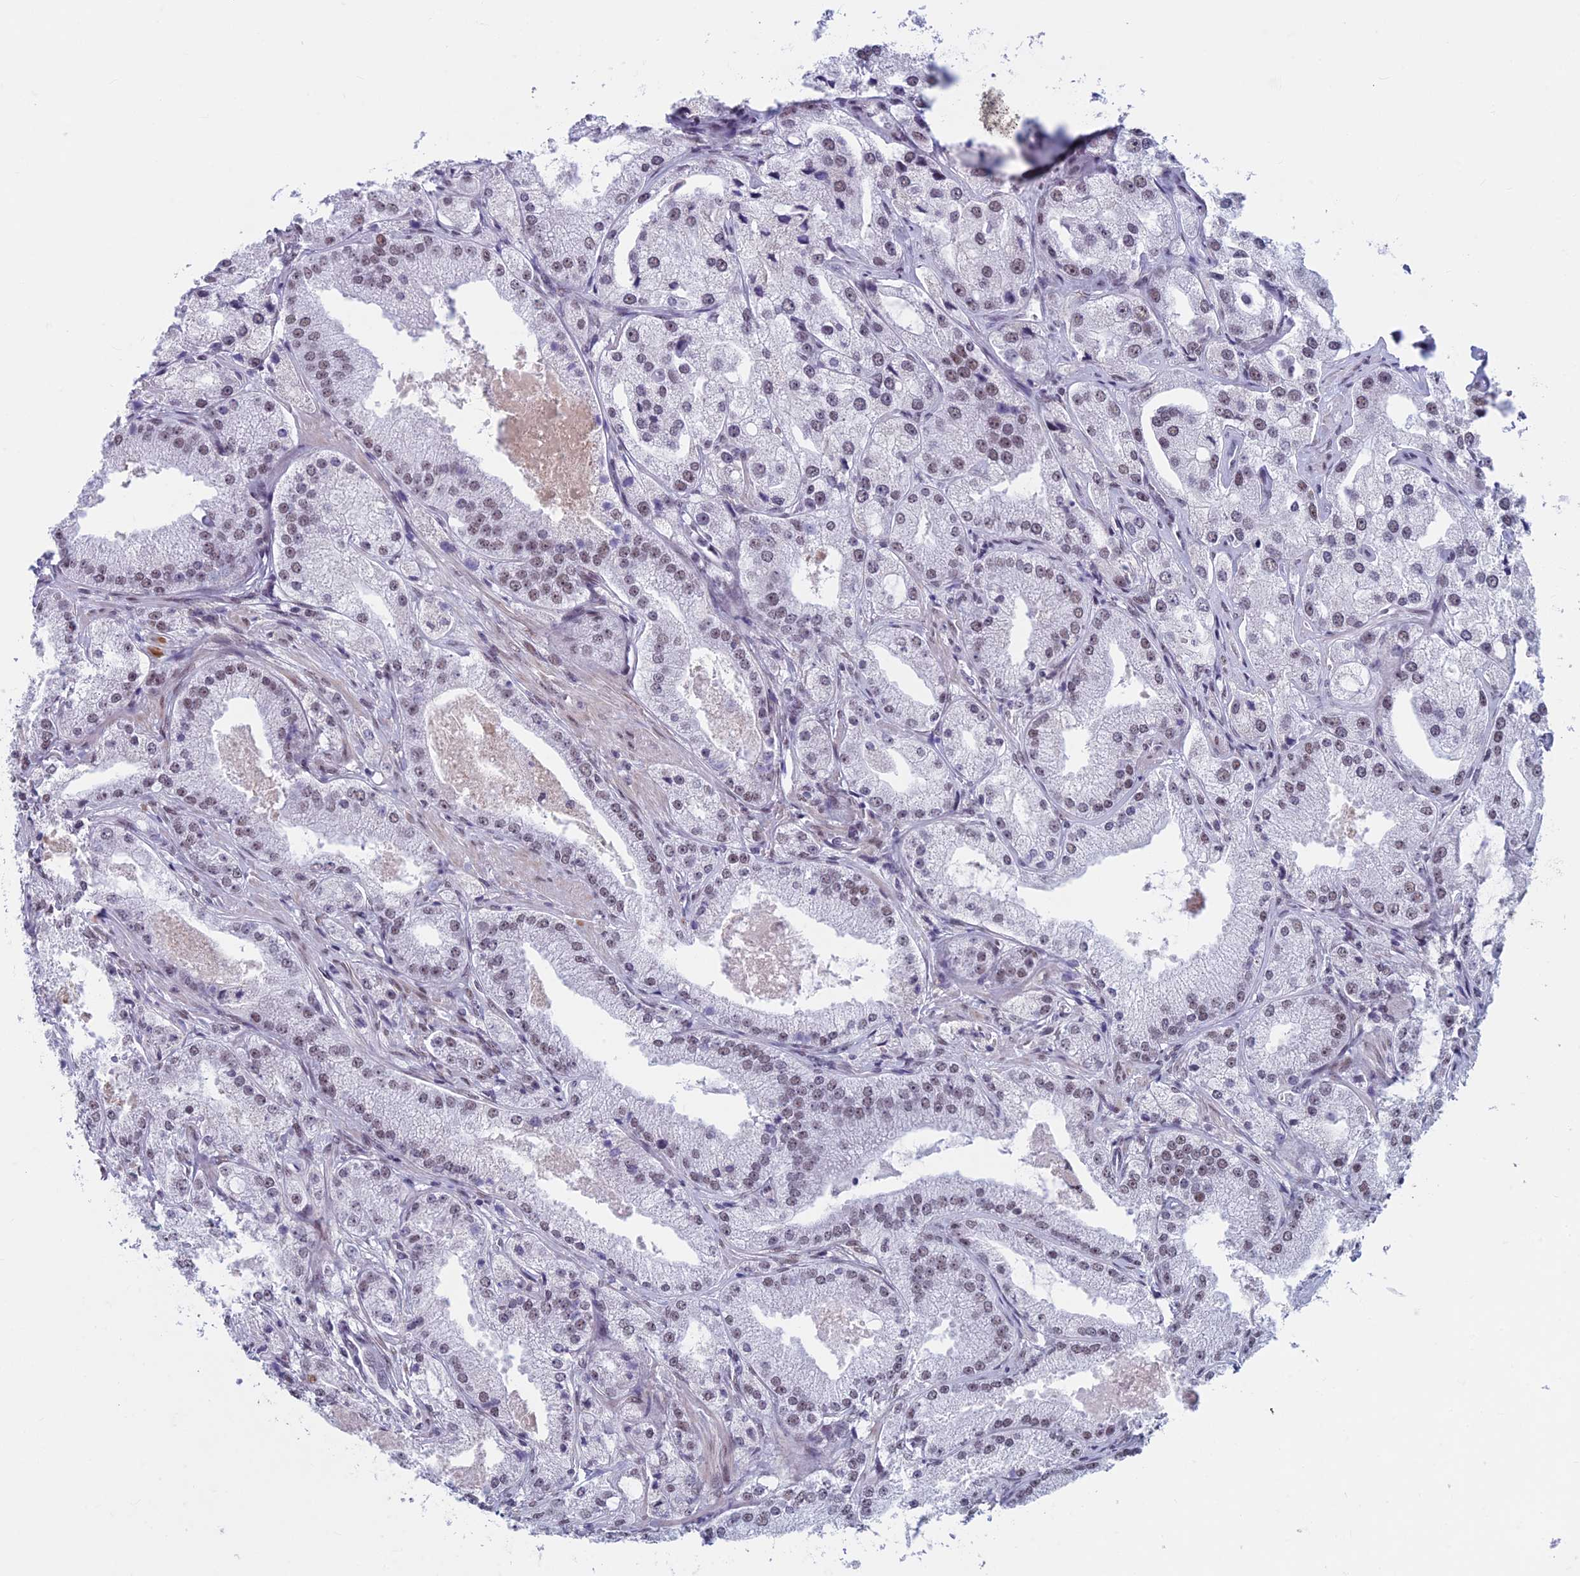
{"staining": {"intensity": "weak", "quantity": "25%-75%", "location": "nuclear"}, "tissue": "prostate cancer", "cell_type": "Tumor cells", "image_type": "cancer", "snomed": [{"axis": "morphology", "description": "Adenocarcinoma, Low grade"}, {"axis": "topography", "description": "Prostate"}], "caption": "Tumor cells exhibit low levels of weak nuclear expression in approximately 25%-75% of cells in low-grade adenocarcinoma (prostate).", "gene": "ASH2L", "patient": {"sex": "male", "age": 69}}